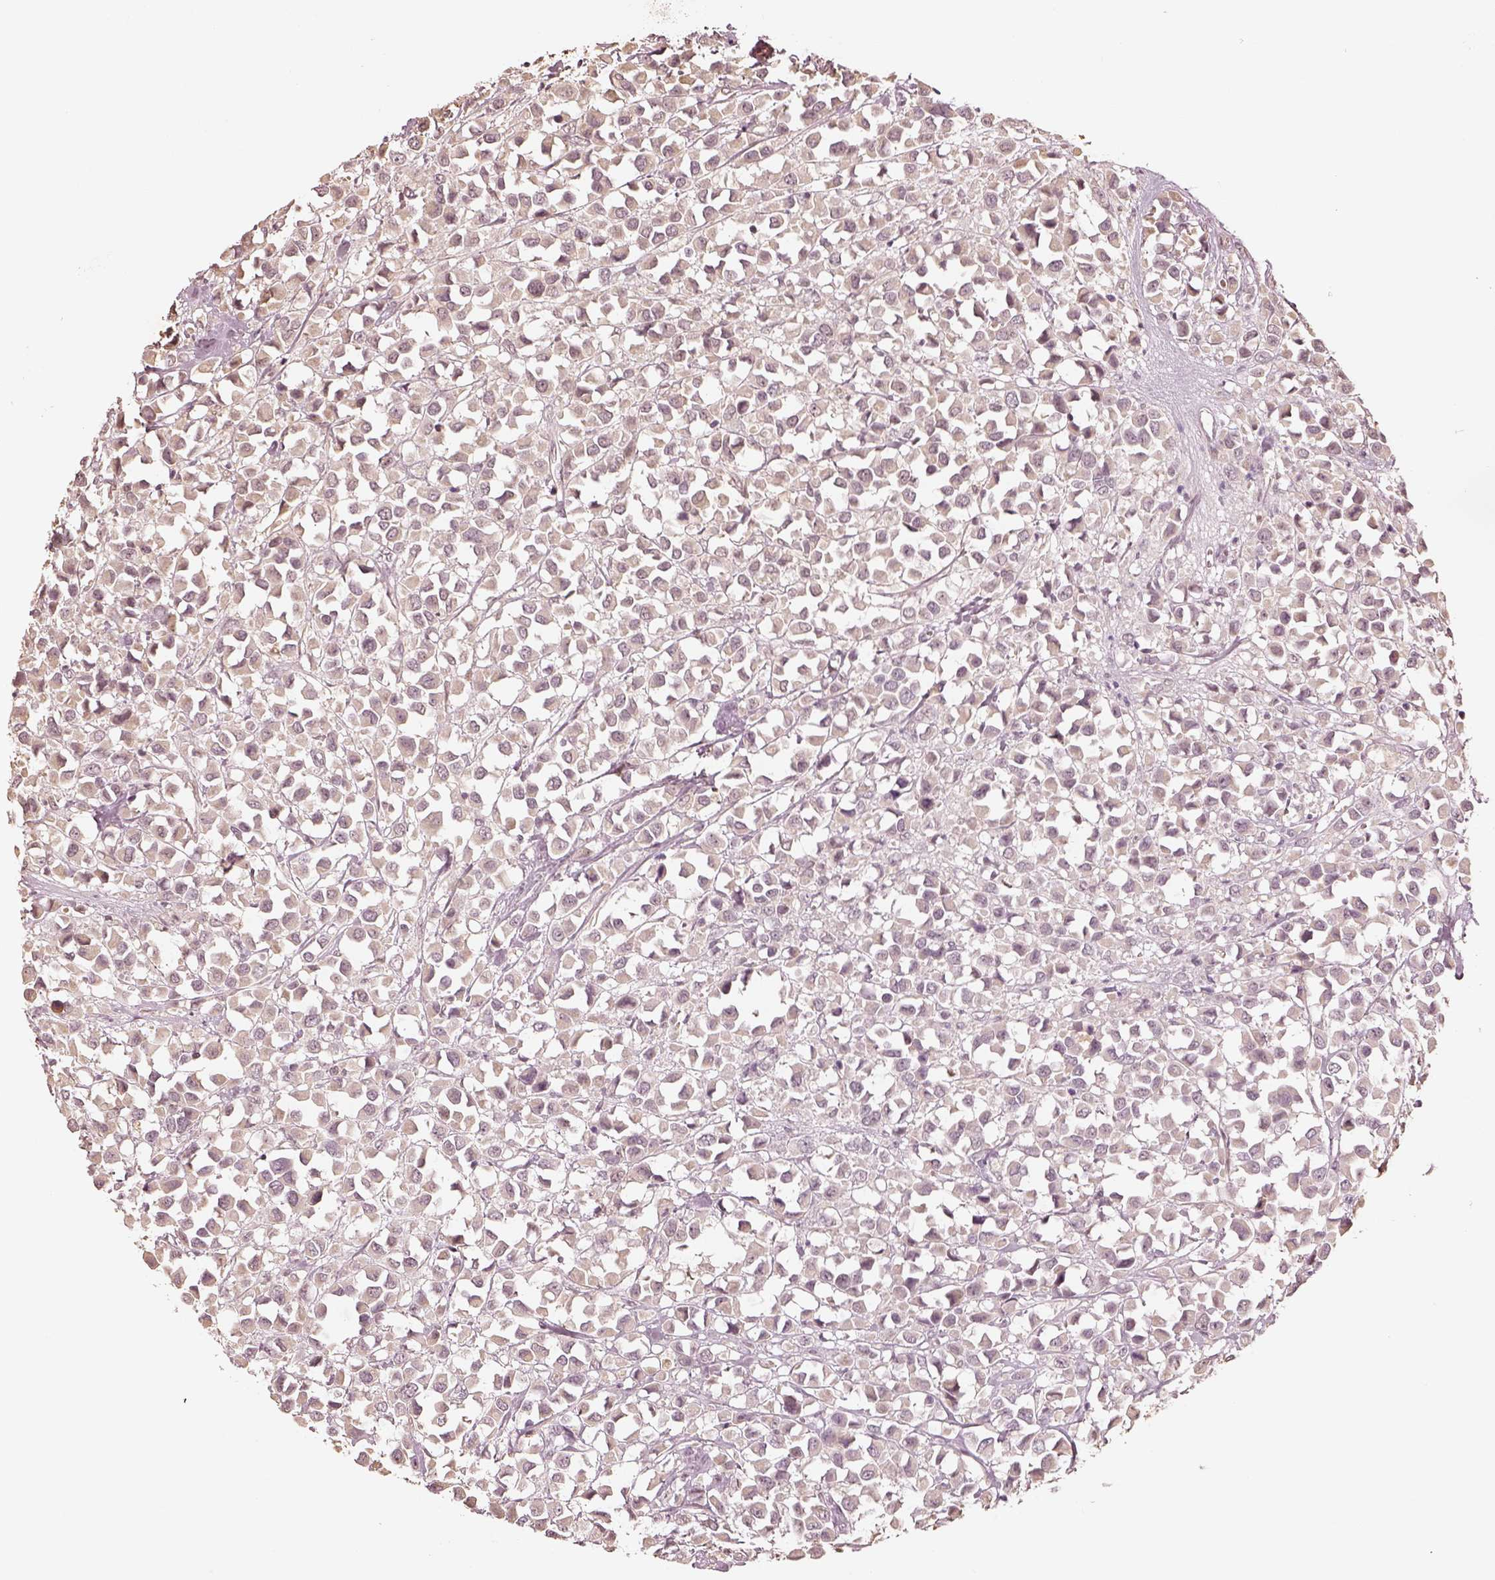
{"staining": {"intensity": "weak", "quantity": "<25%", "location": "cytoplasmic/membranous"}, "tissue": "breast cancer", "cell_type": "Tumor cells", "image_type": "cancer", "snomed": [{"axis": "morphology", "description": "Duct carcinoma"}, {"axis": "topography", "description": "Breast"}], "caption": "An immunohistochemistry (IHC) histopathology image of infiltrating ductal carcinoma (breast) is shown. There is no staining in tumor cells of infiltrating ductal carcinoma (breast).", "gene": "CRB1", "patient": {"sex": "female", "age": 61}}